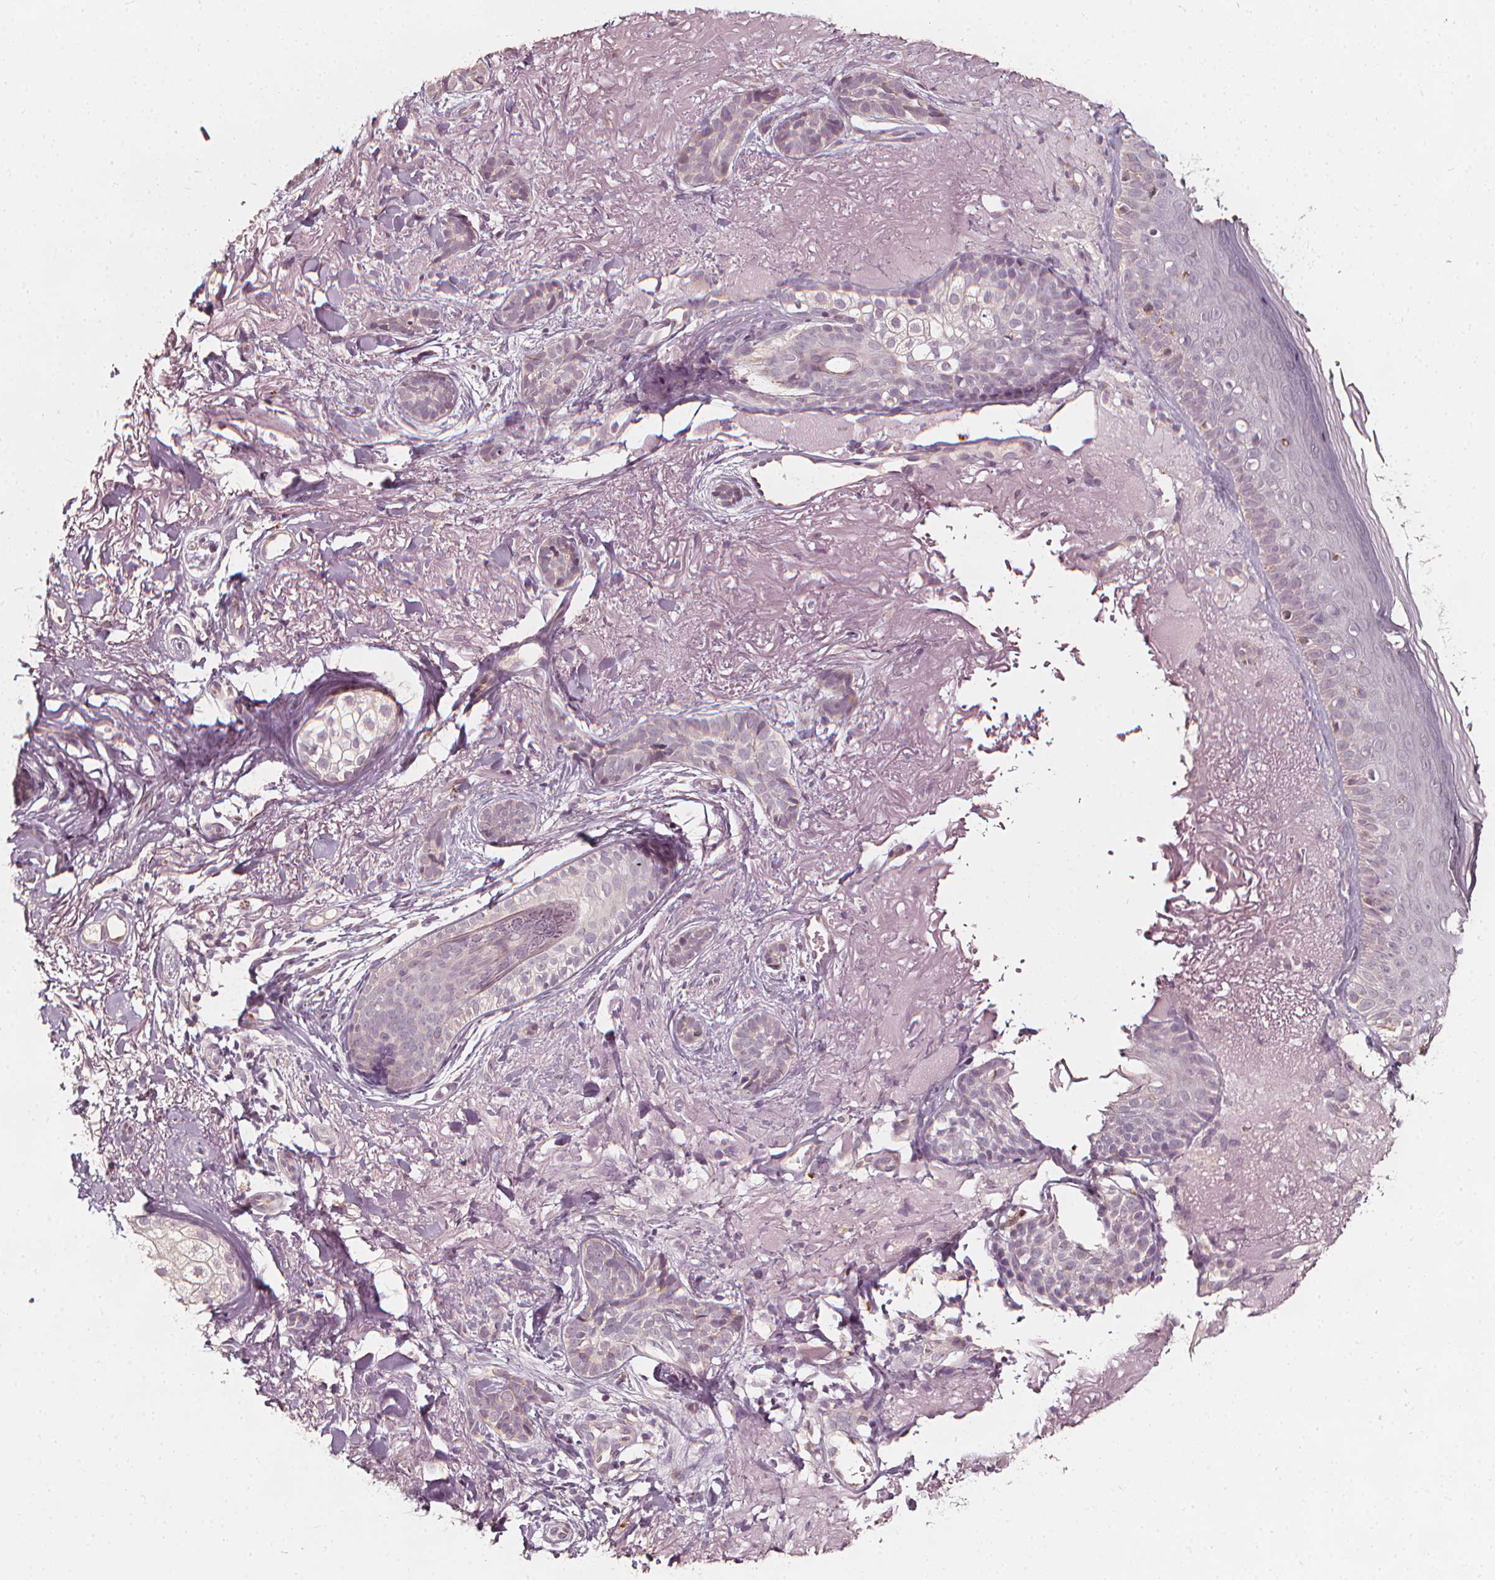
{"staining": {"intensity": "negative", "quantity": "none", "location": "none"}, "tissue": "skin cancer", "cell_type": "Tumor cells", "image_type": "cancer", "snomed": [{"axis": "morphology", "description": "Basal cell carcinoma"}, {"axis": "morphology", "description": "BCC, high aggressive"}, {"axis": "topography", "description": "Skin"}], "caption": "High magnification brightfield microscopy of bcc,  high aggressive (skin) stained with DAB (3,3'-diaminobenzidine) (brown) and counterstained with hematoxylin (blue): tumor cells show no significant staining.", "gene": "NPC1L1", "patient": {"sex": "female", "age": 79}}